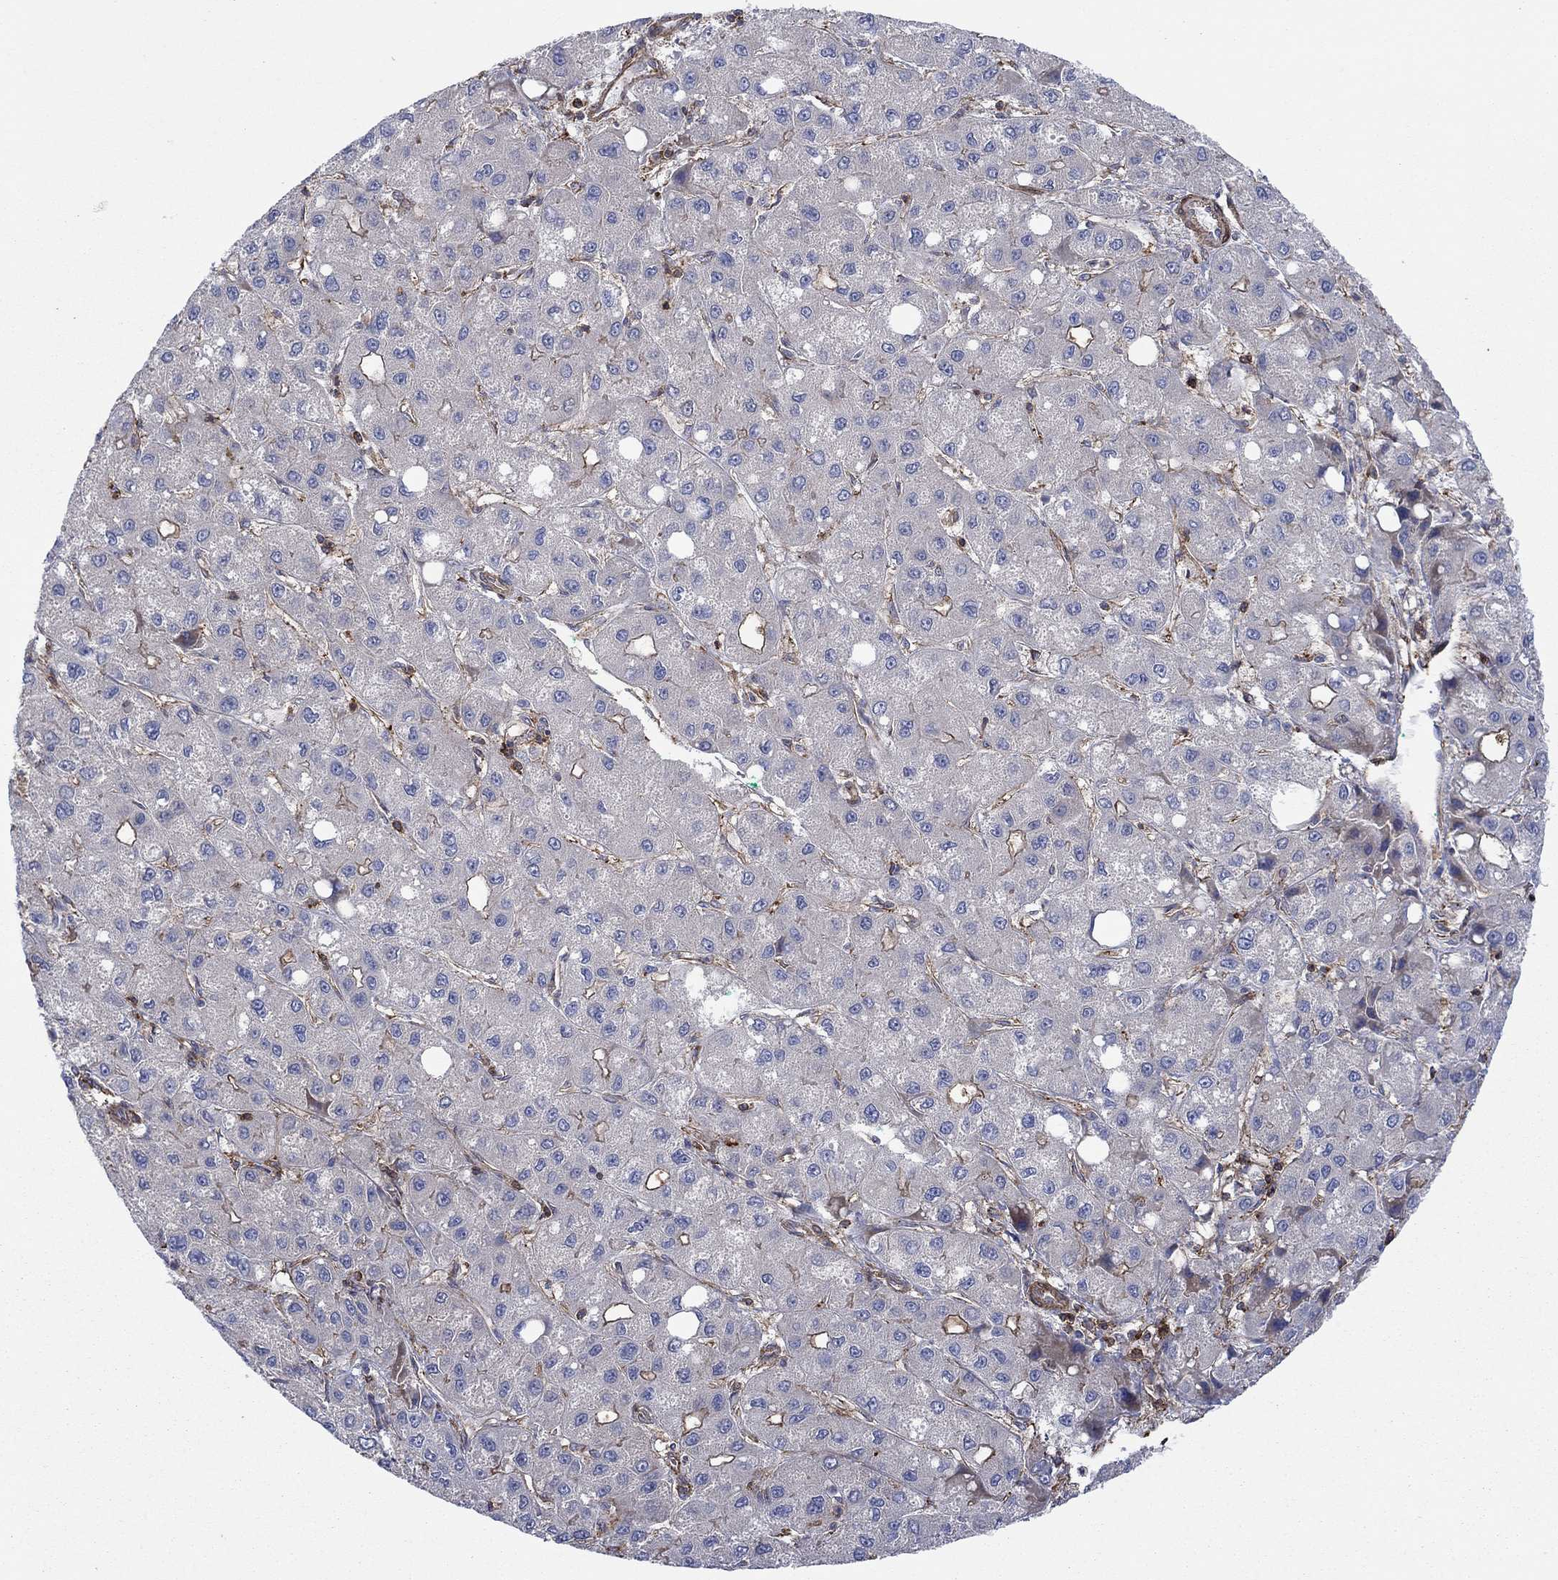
{"staining": {"intensity": "strong", "quantity": "<25%", "location": "cytoplasmic/membranous"}, "tissue": "liver cancer", "cell_type": "Tumor cells", "image_type": "cancer", "snomed": [{"axis": "morphology", "description": "Carcinoma, Hepatocellular, NOS"}, {"axis": "topography", "description": "Liver"}], "caption": "Immunohistochemical staining of liver hepatocellular carcinoma exhibits strong cytoplasmic/membranous protein positivity in about <25% of tumor cells.", "gene": "PAG1", "patient": {"sex": "male", "age": 73}}